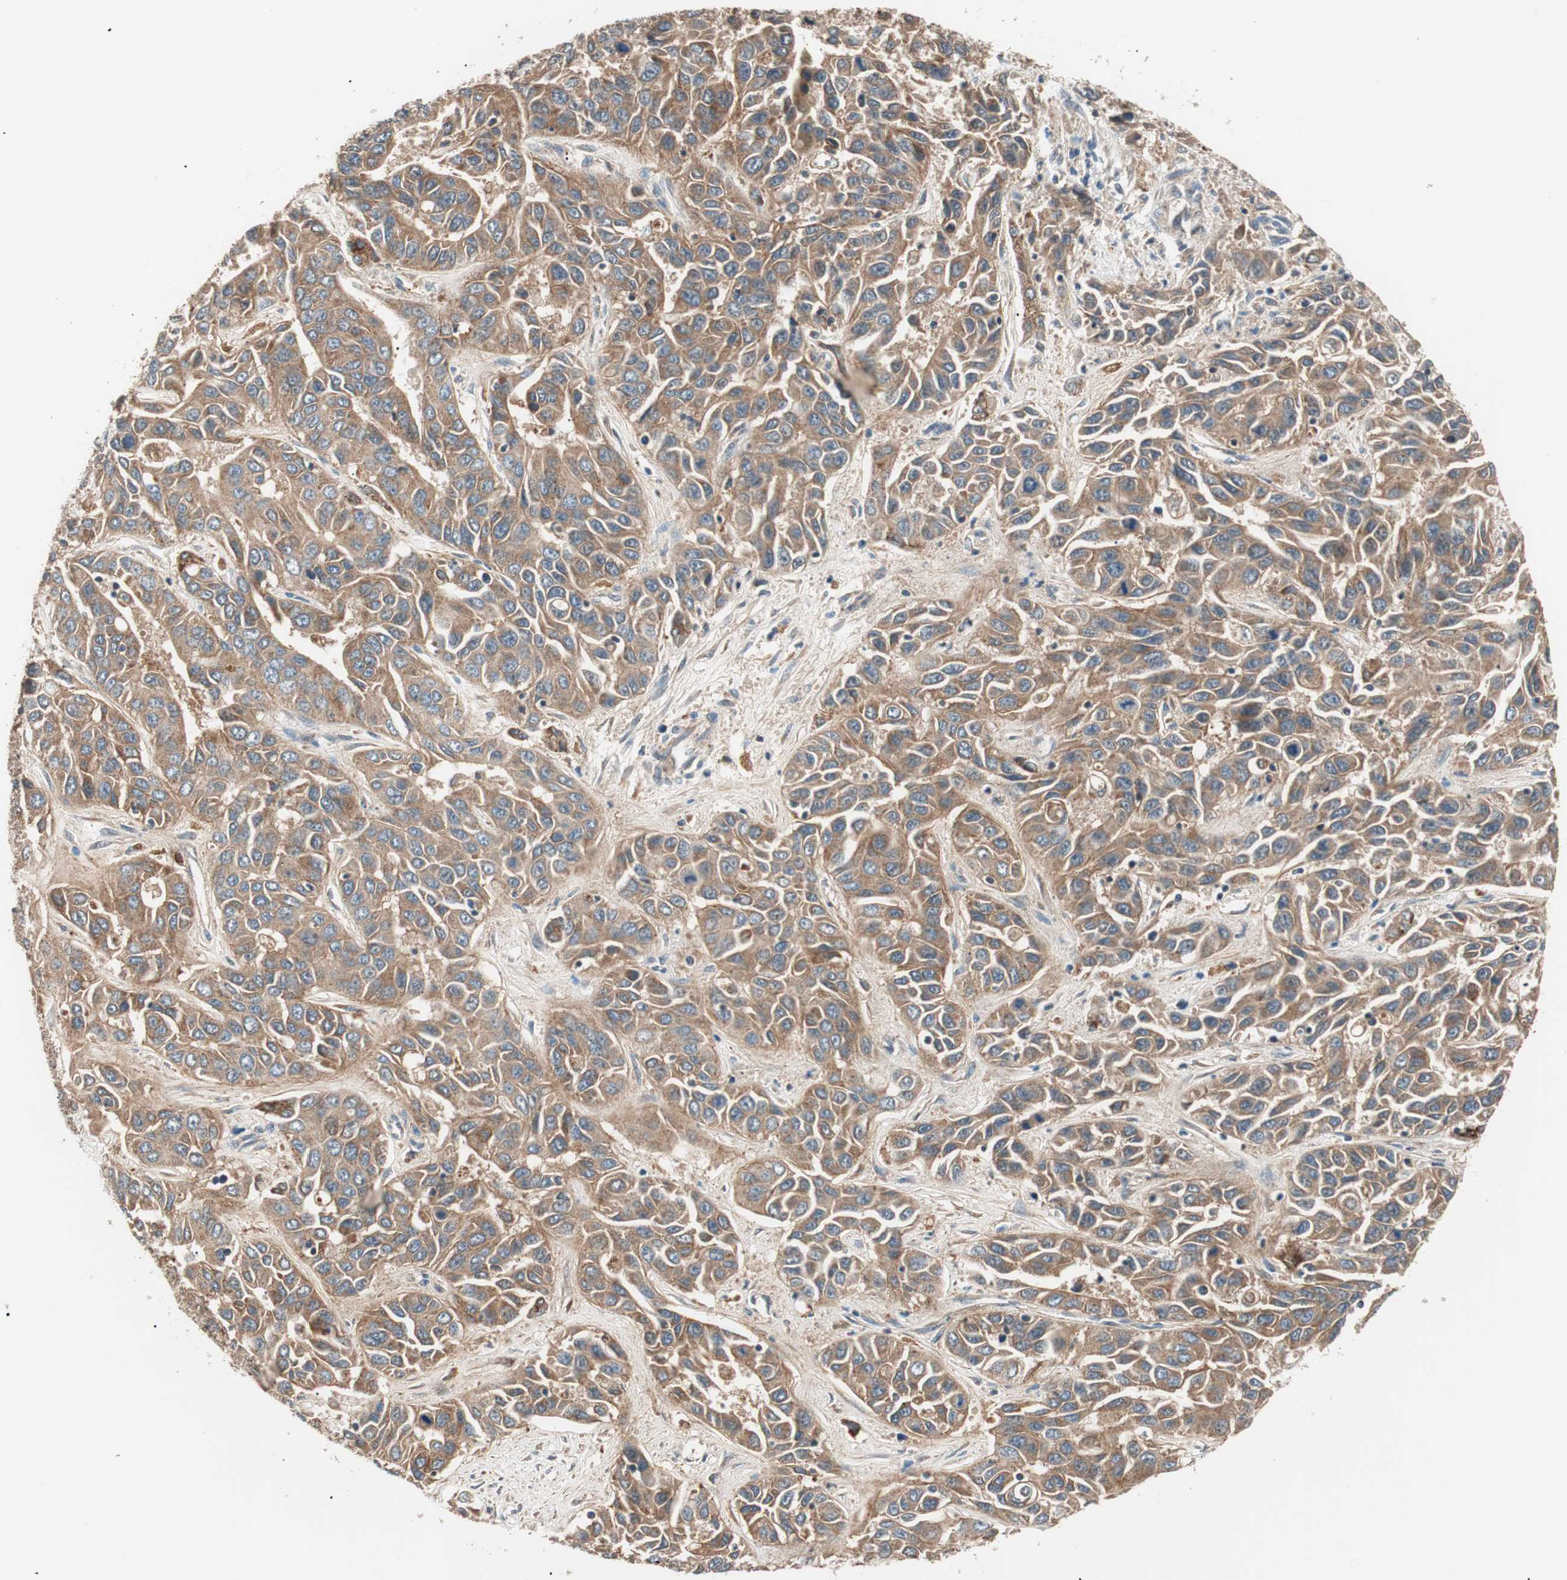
{"staining": {"intensity": "moderate", "quantity": ">75%", "location": "cytoplasmic/membranous"}, "tissue": "liver cancer", "cell_type": "Tumor cells", "image_type": "cancer", "snomed": [{"axis": "morphology", "description": "Cholangiocarcinoma"}, {"axis": "topography", "description": "Liver"}], "caption": "A photomicrograph showing moderate cytoplasmic/membranous staining in approximately >75% of tumor cells in liver cancer, as visualized by brown immunohistochemical staining.", "gene": "HPN", "patient": {"sex": "female", "age": 52}}